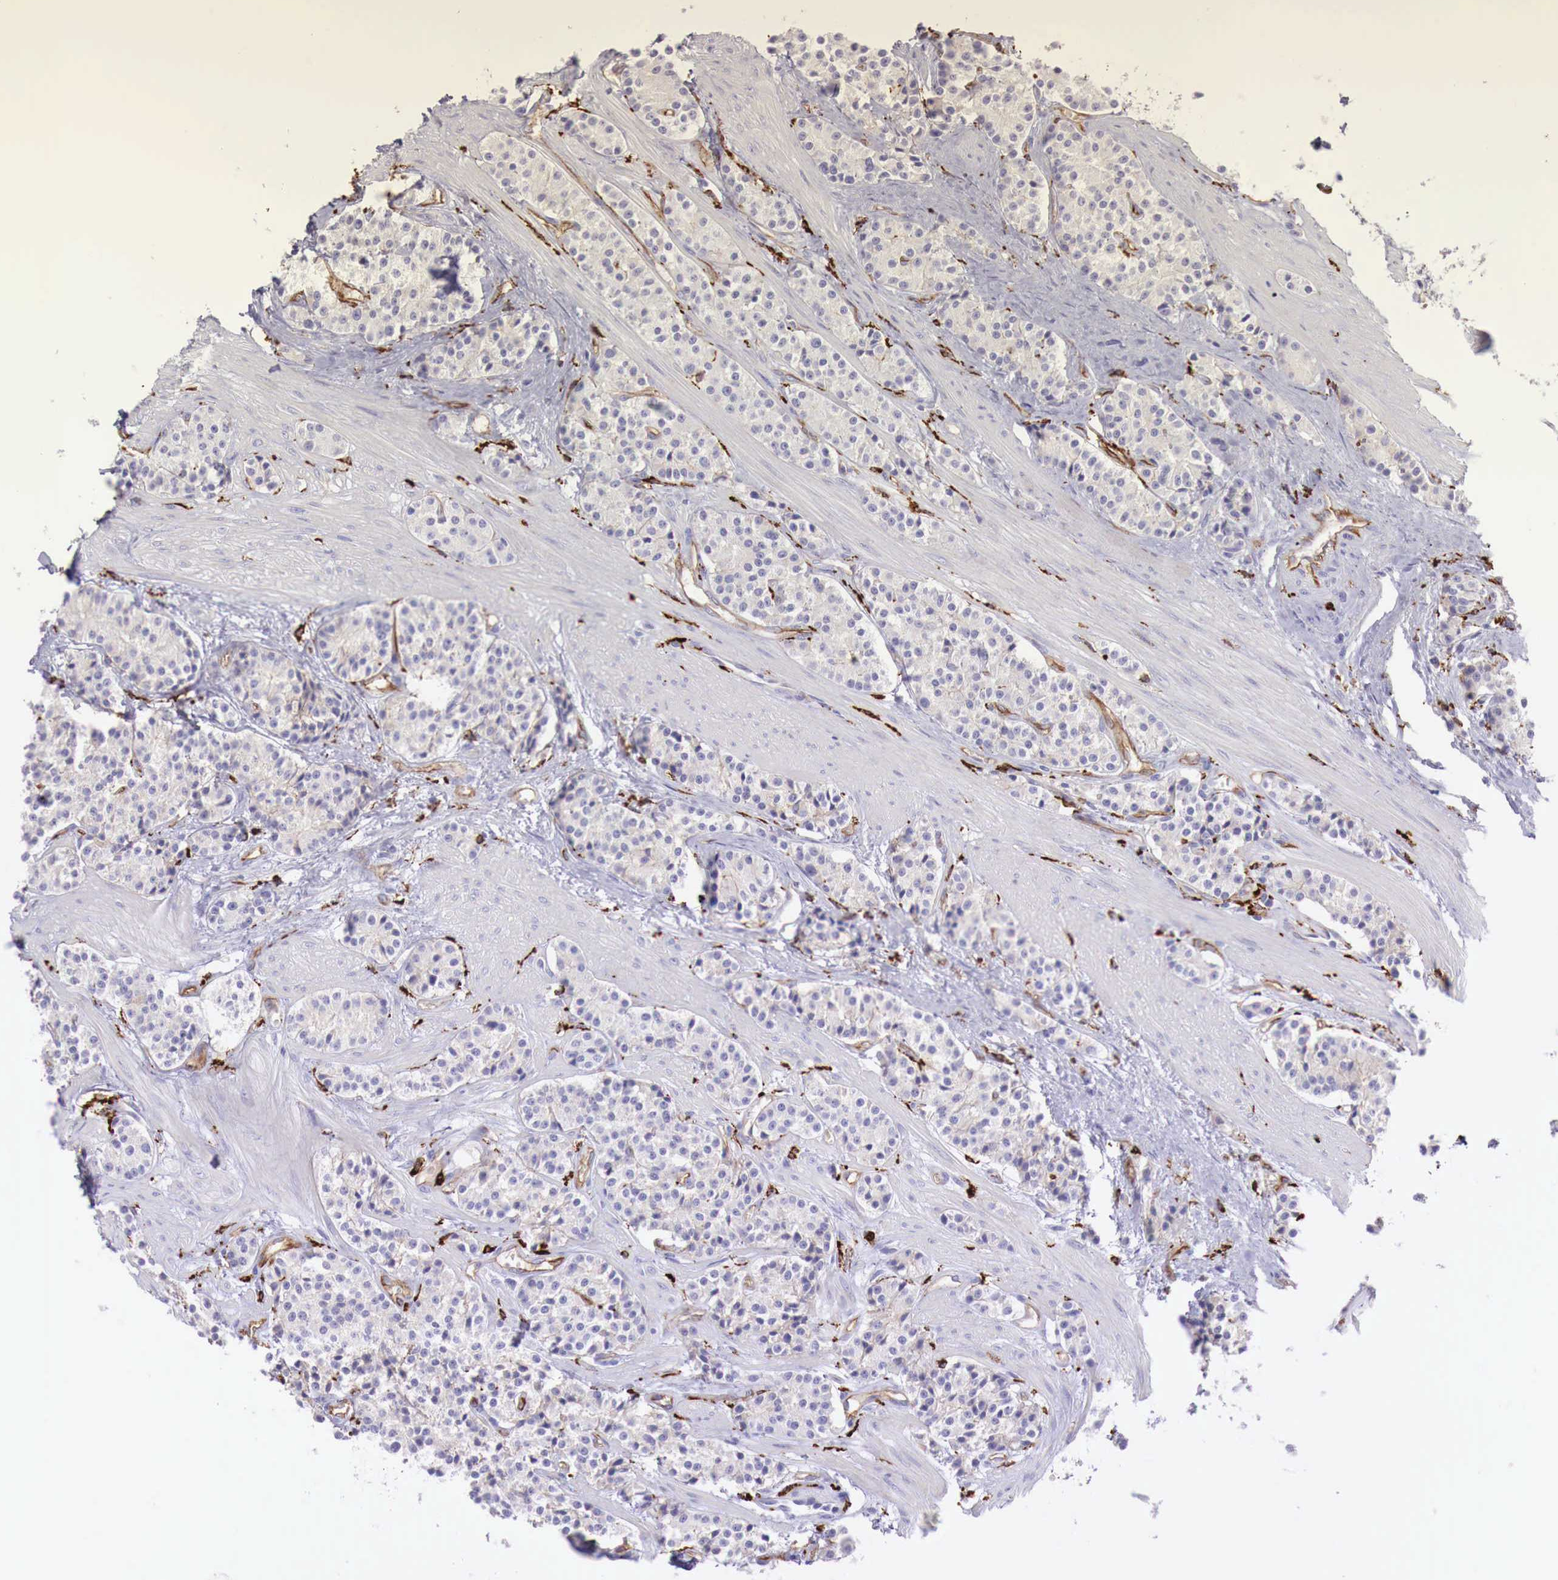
{"staining": {"intensity": "weak", "quantity": "25%-75%", "location": "cytoplasmic/membranous"}, "tissue": "carcinoid", "cell_type": "Tumor cells", "image_type": "cancer", "snomed": [{"axis": "morphology", "description": "Carcinoid, malignant, NOS"}, {"axis": "topography", "description": "Stomach"}], "caption": "Malignant carcinoid was stained to show a protein in brown. There is low levels of weak cytoplasmic/membranous expression in approximately 25%-75% of tumor cells. (DAB (3,3'-diaminobenzidine) IHC, brown staining for protein, blue staining for nuclei).", "gene": "MSR1", "patient": {"sex": "female", "age": 76}}